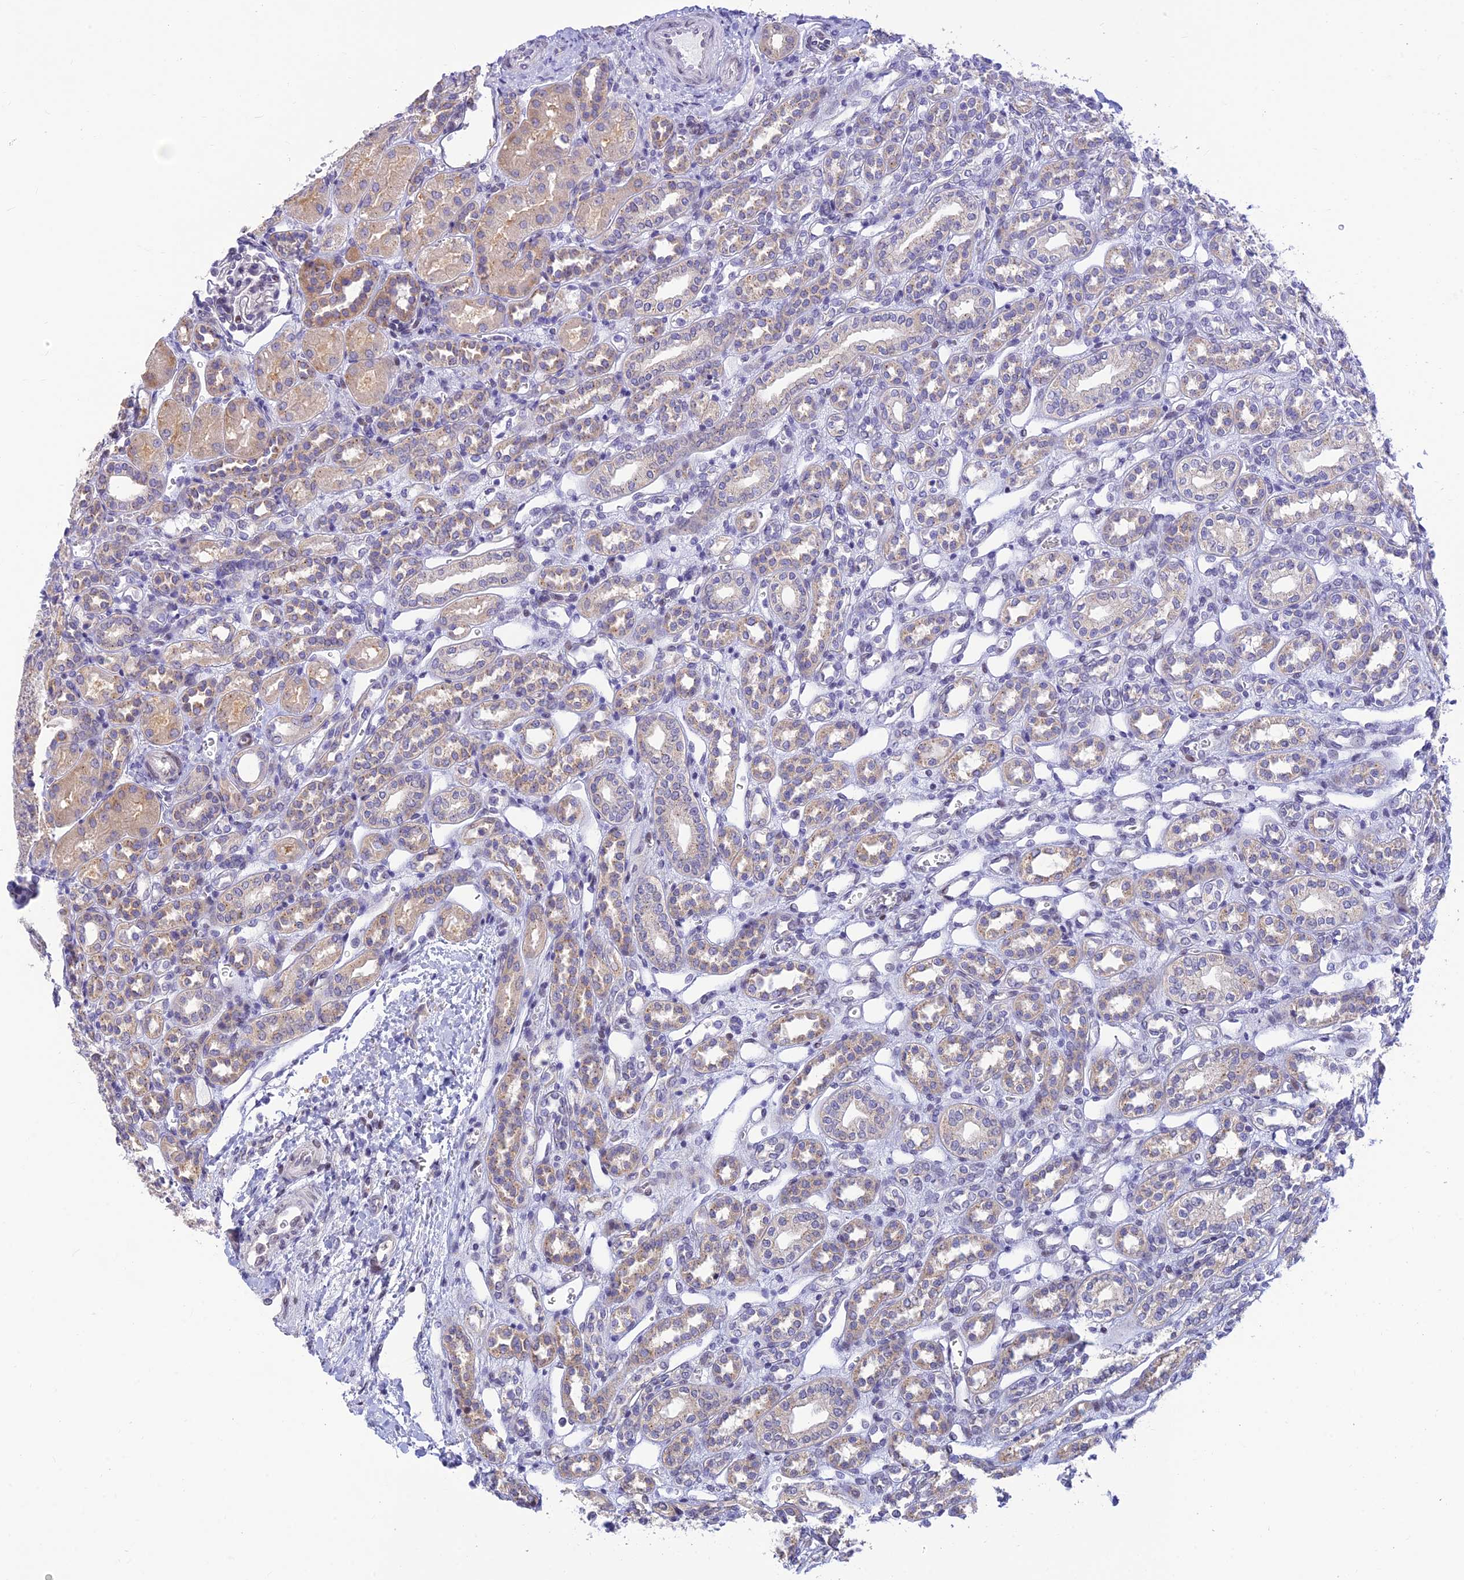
{"staining": {"intensity": "negative", "quantity": "none", "location": "none"}, "tissue": "kidney", "cell_type": "Cells in glomeruli", "image_type": "normal", "snomed": [{"axis": "morphology", "description": "Normal tissue, NOS"}, {"axis": "morphology", "description": "Neoplasm, malignant, NOS"}, {"axis": "topography", "description": "Kidney"}], "caption": "Unremarkable kidney was stained to show a protein in brown. There is no significant expression in cells in glomeruli.", "gene": "INKA1", "patient": {"sex": "female", "age": 1}}